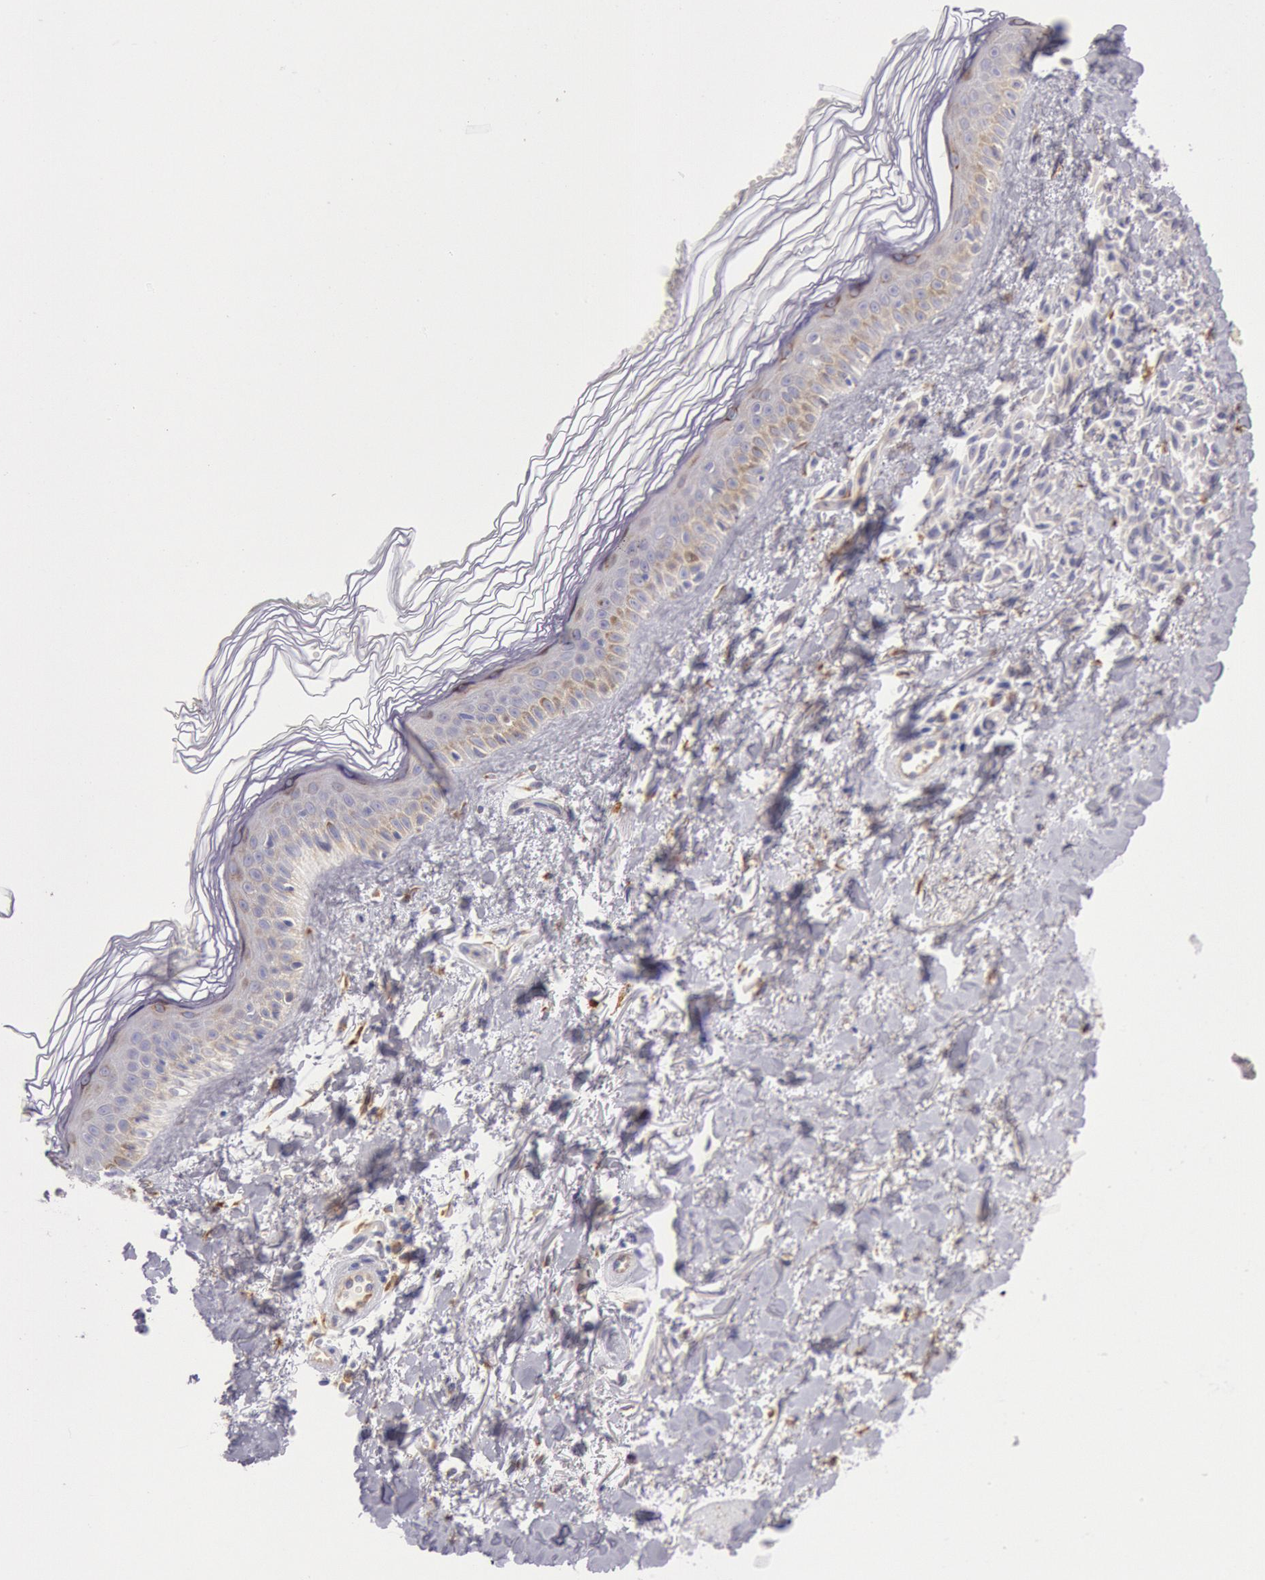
{"staining": {"intensity": "weak", "quantity": ">75%", "location": "cytoplasmic/membranous"}, "tissue": "melanoma", "cell_type": "Tumor cells", "image_type": "cancer", "snomed": [{"axis": "morphology", "description": "Malignant melanoma, NOS"}, {"axis": "topography", "description": "Skin"}], "caption": "A brown stain labels weak cytoplasmic/membranous positivity of a protein in human malignant melanoma tumor cells.", "gene": "CIDEB", "patient": {"sex": "female", "age": 73}}